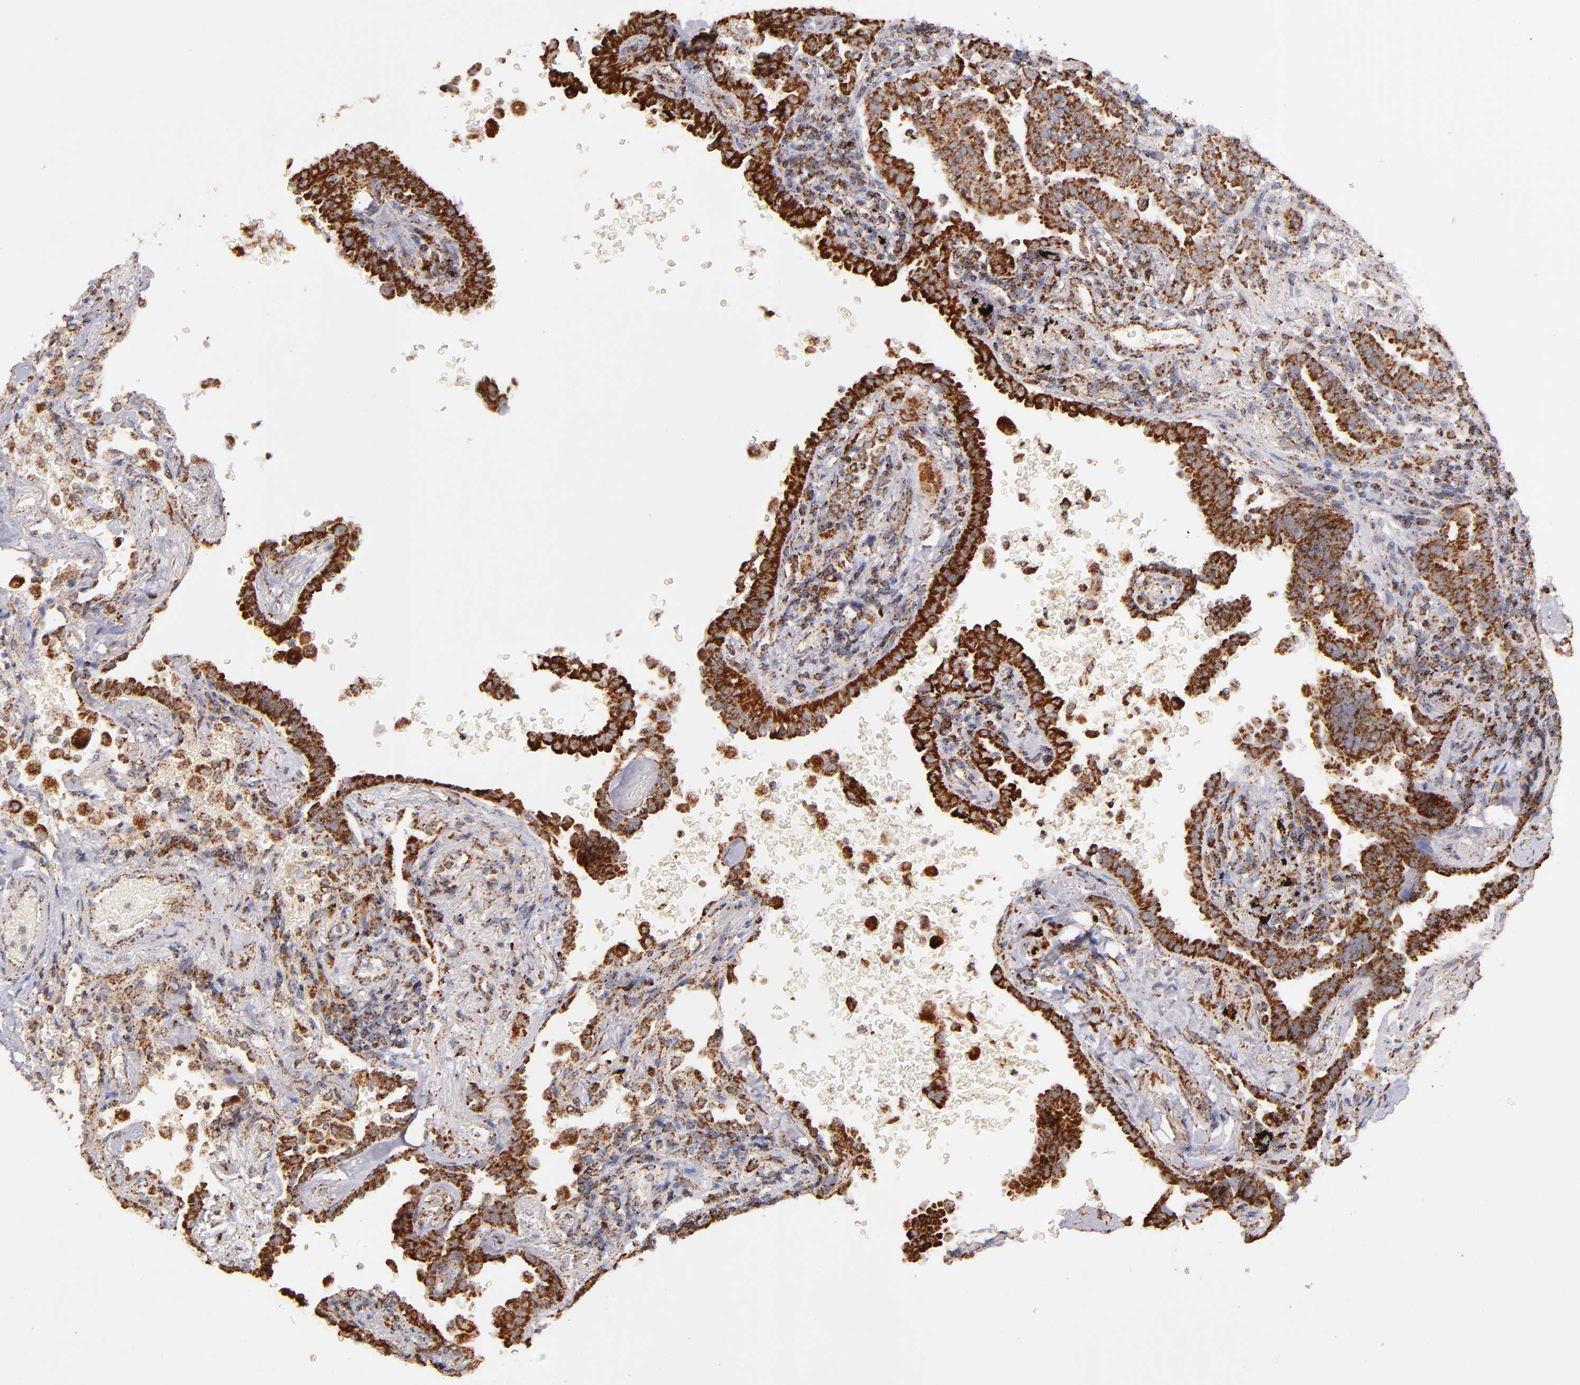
{"staining": {"intensity": "strong", "quantity": ">75%", "location": "cytoplasmic/membranous"}, "tissue": "lung cancer", "cell_type": "Tumor cells", "image_type": "cancer", "snomed": [{"axis": "morphology", "description": "Adenocarcinoma, NOS"}, {"axis": "topography", "description": "Lung"}], "caption": "This is an image of immunohistochemistry staining of adenocarcinoma (lung), which shows strong expression in the cytoplasmic/membranous of tumor cells.", "gene": "DLST", "patient": {"sex": "female", "age": 64}}